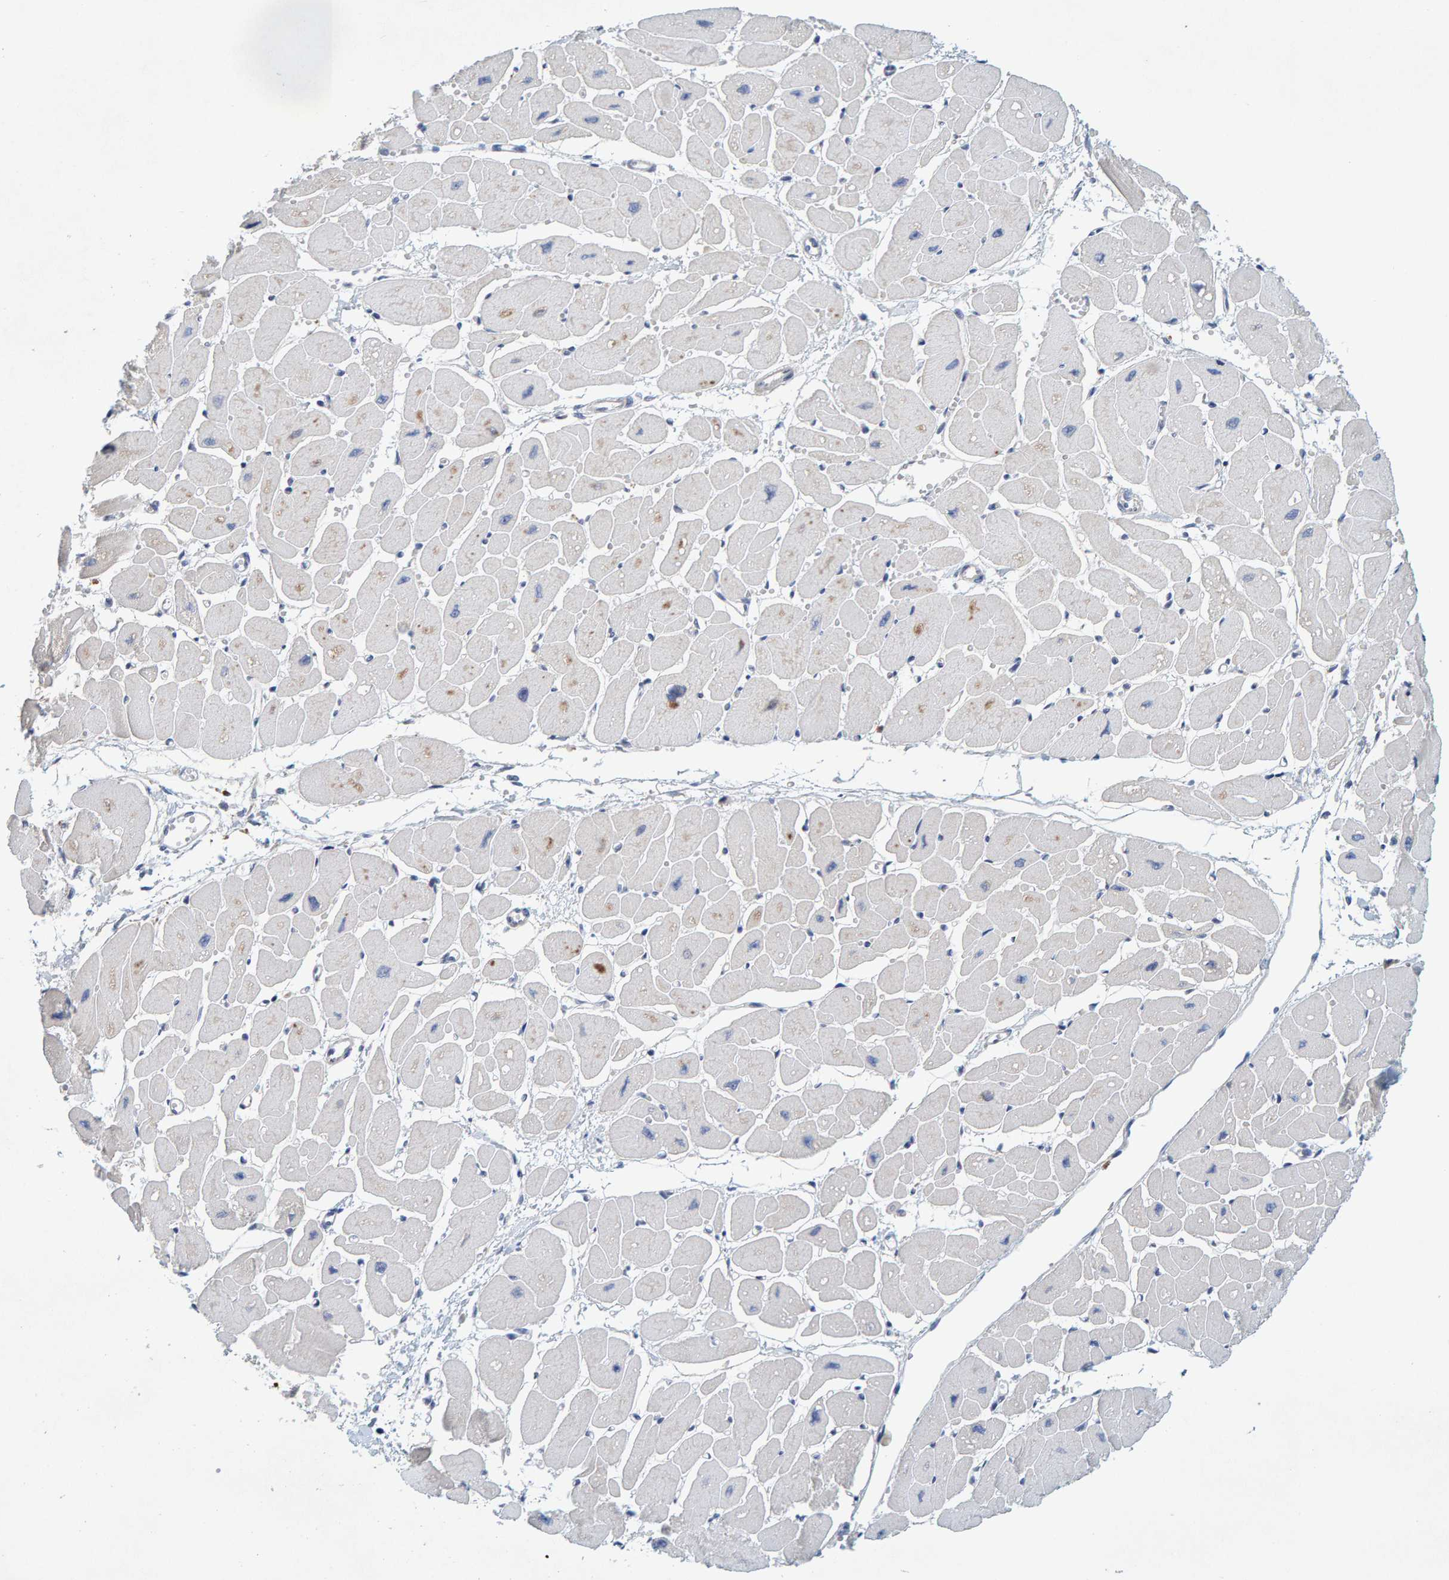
{"staining": {"intensity": "negative", "quantity": "none", "location": "none"}, "tissue": "heart muscle", "cell_type": "Cardiomyocytes", "image_type": "normal", "snomed": [{"axis": "morphology", "description": "Normal tissue, NOS"}, {"axis": "topography", "description": "Heart"}], "caption": "There is no significant positivity in cardiomyocytes of heart muscle. (DAB (3,3'-diaminobenzidine) immunohistochemistry, high magnification).", "gene": "ZNF77", "patient": {"sex": "female", "age": 54}}